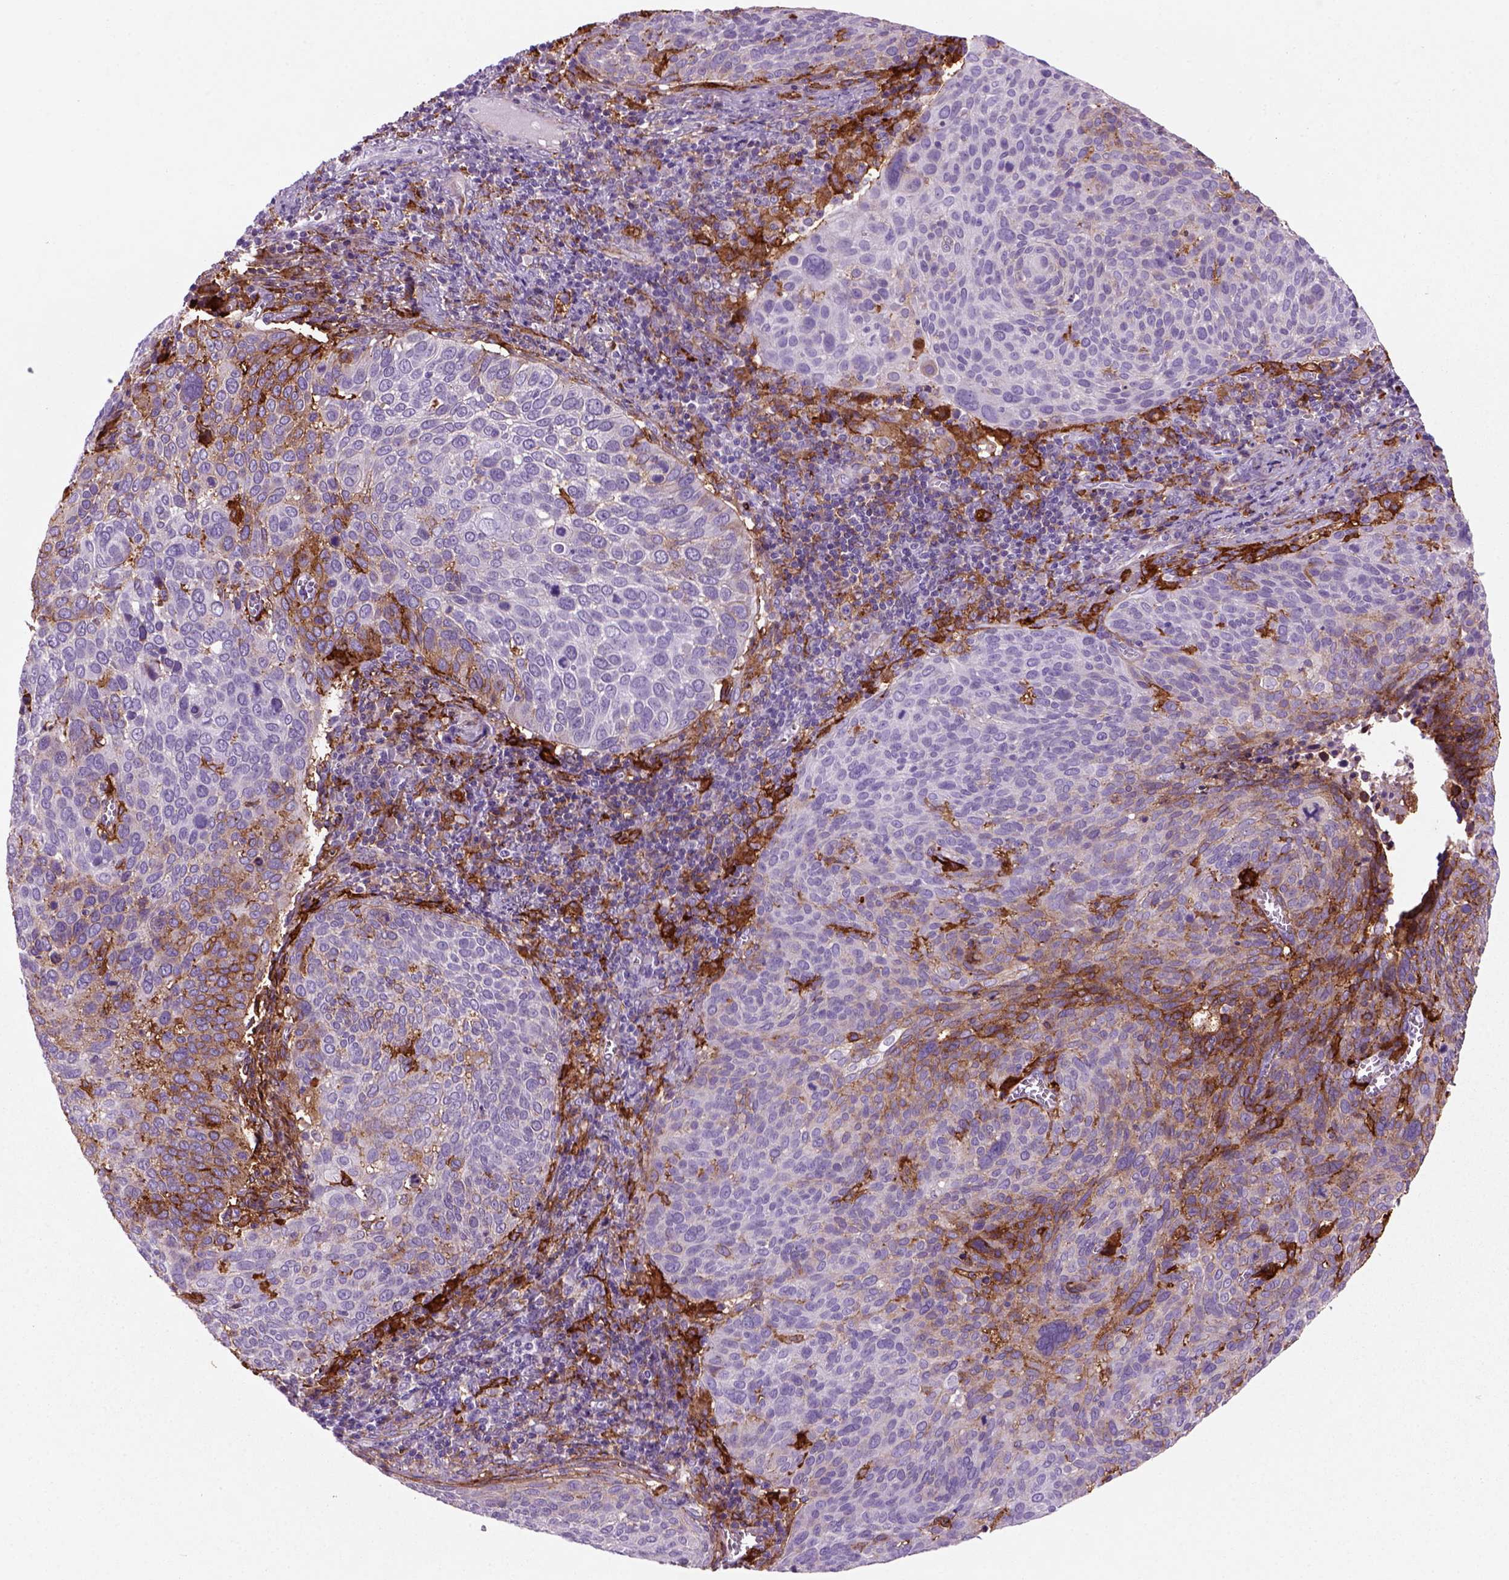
{"staining": {"intensity": "negative", "quantity": "none", "location": "none"}, "tissue": "cervical cancer", "cell_type": "Tumor cells", "image_type": "cancer", "snomed": [{"axis": "morphology", "description": "Squamous cell carcinoma, NOS"}, {"axis": "topography", "description": "Cervix"}], "caption": "Cervical squamous cell carcinoma was stained to show a protein in brown. There is no significant expression in tumor cells.", "gene": "MARCKS", "patient": {"sex": "female", "age": 39}}